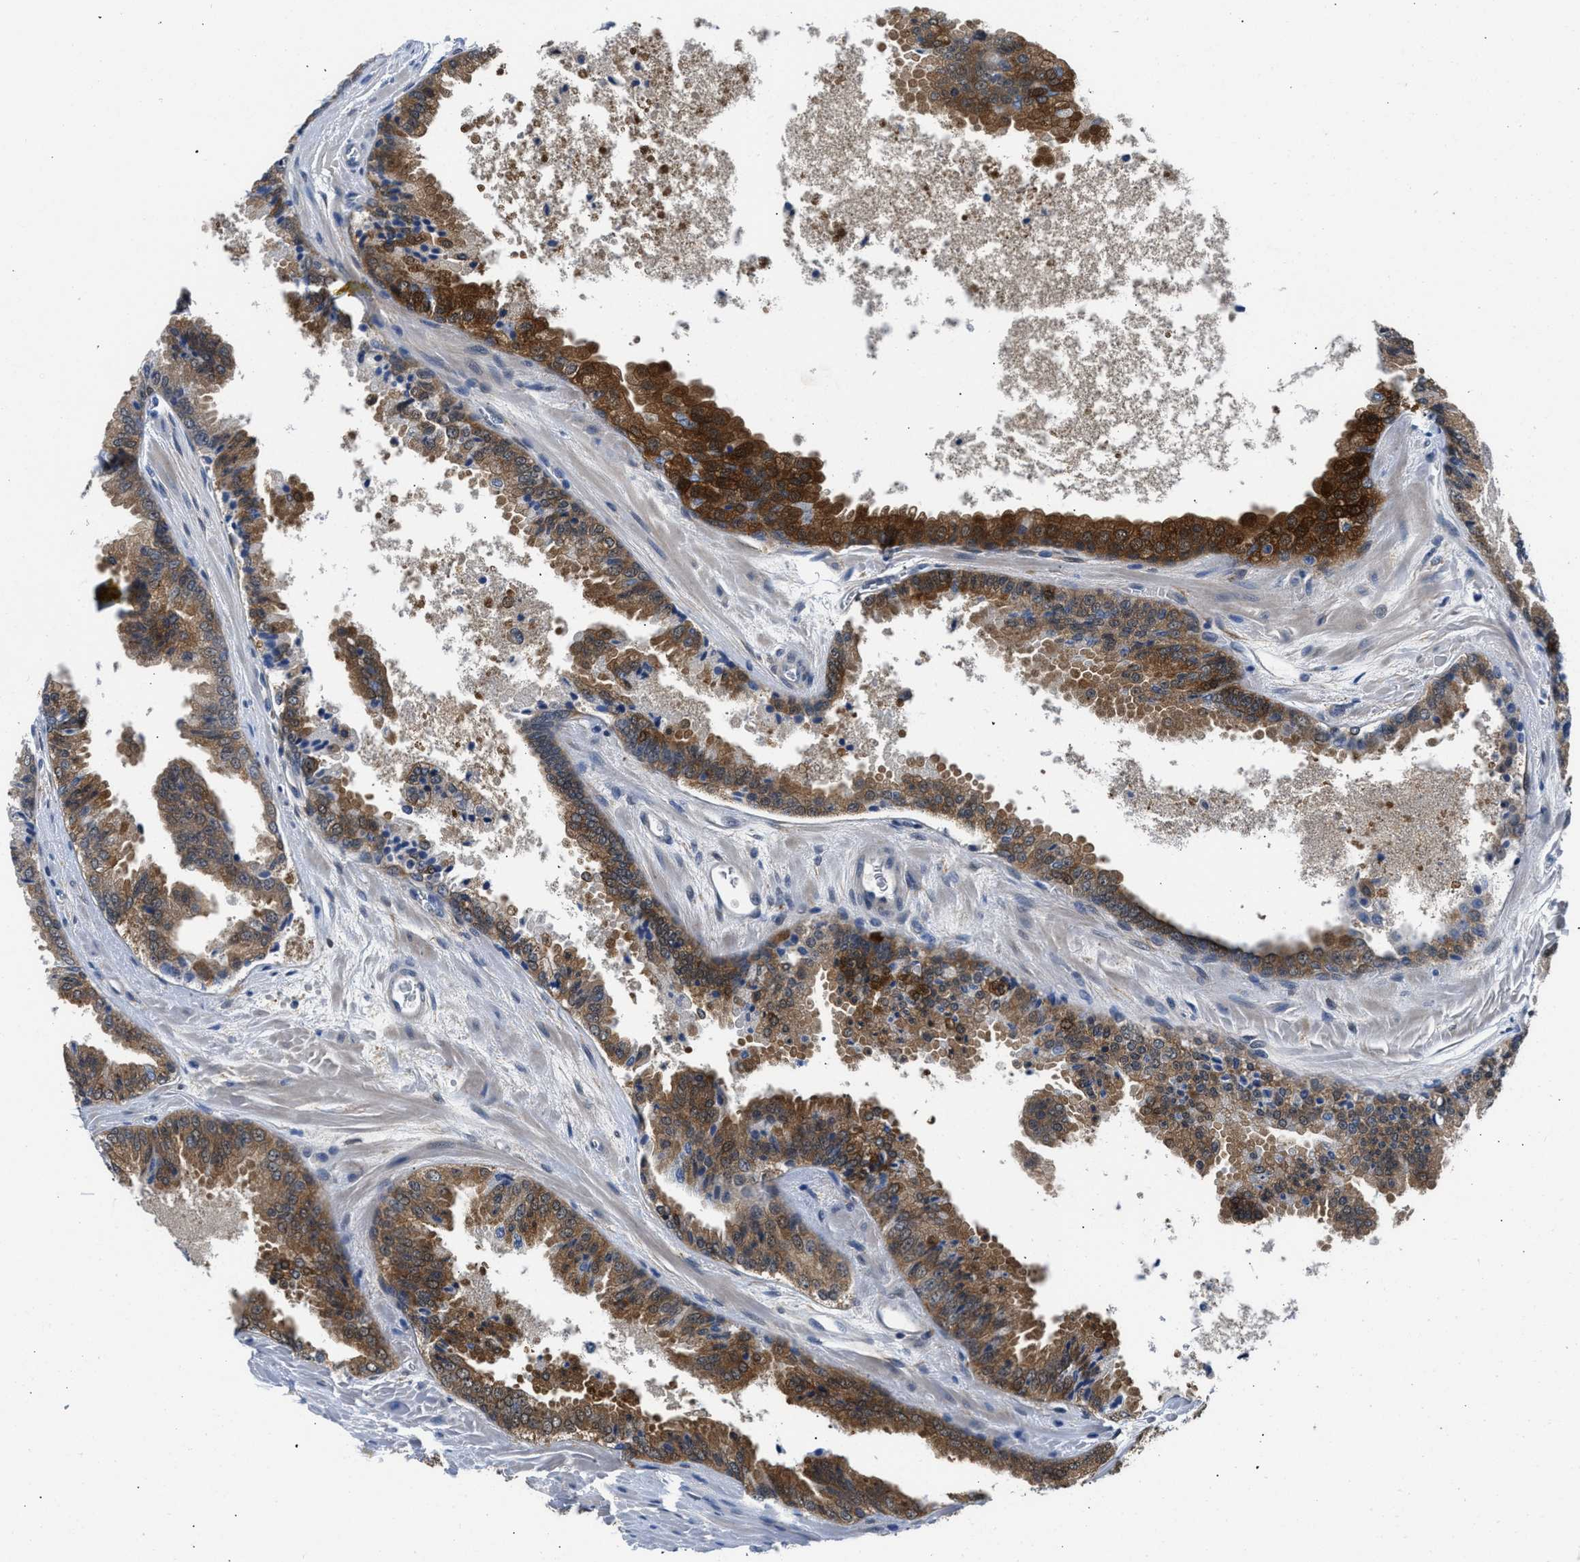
{"staining": {"intensity": "strong", "quantity": ">75%", "location": "cytoplasmic/membranous,nuclear"}, "tissue": "prostate cancer", "cell_type": "Tumor cells", "image_type": "cancer", "snomed": [{"axis": "morphology", "description": "Adenocarcinoma, High grade"}, {"axis": "topography", "description": "Prostate"}], "caption": "IHC histopathology image of neoplastic tissue: prostate high-grade adenocarcinoma stained using IHC reveals high levels of strong protein expression localized specifically in the cytoplasmic/membranous and nuclear of tumor cells, appearing as a cytoplasmic/membranous and nuclear brown color.", "gene": "CBR1", "patient": {"sex": "male", "age": 65}}